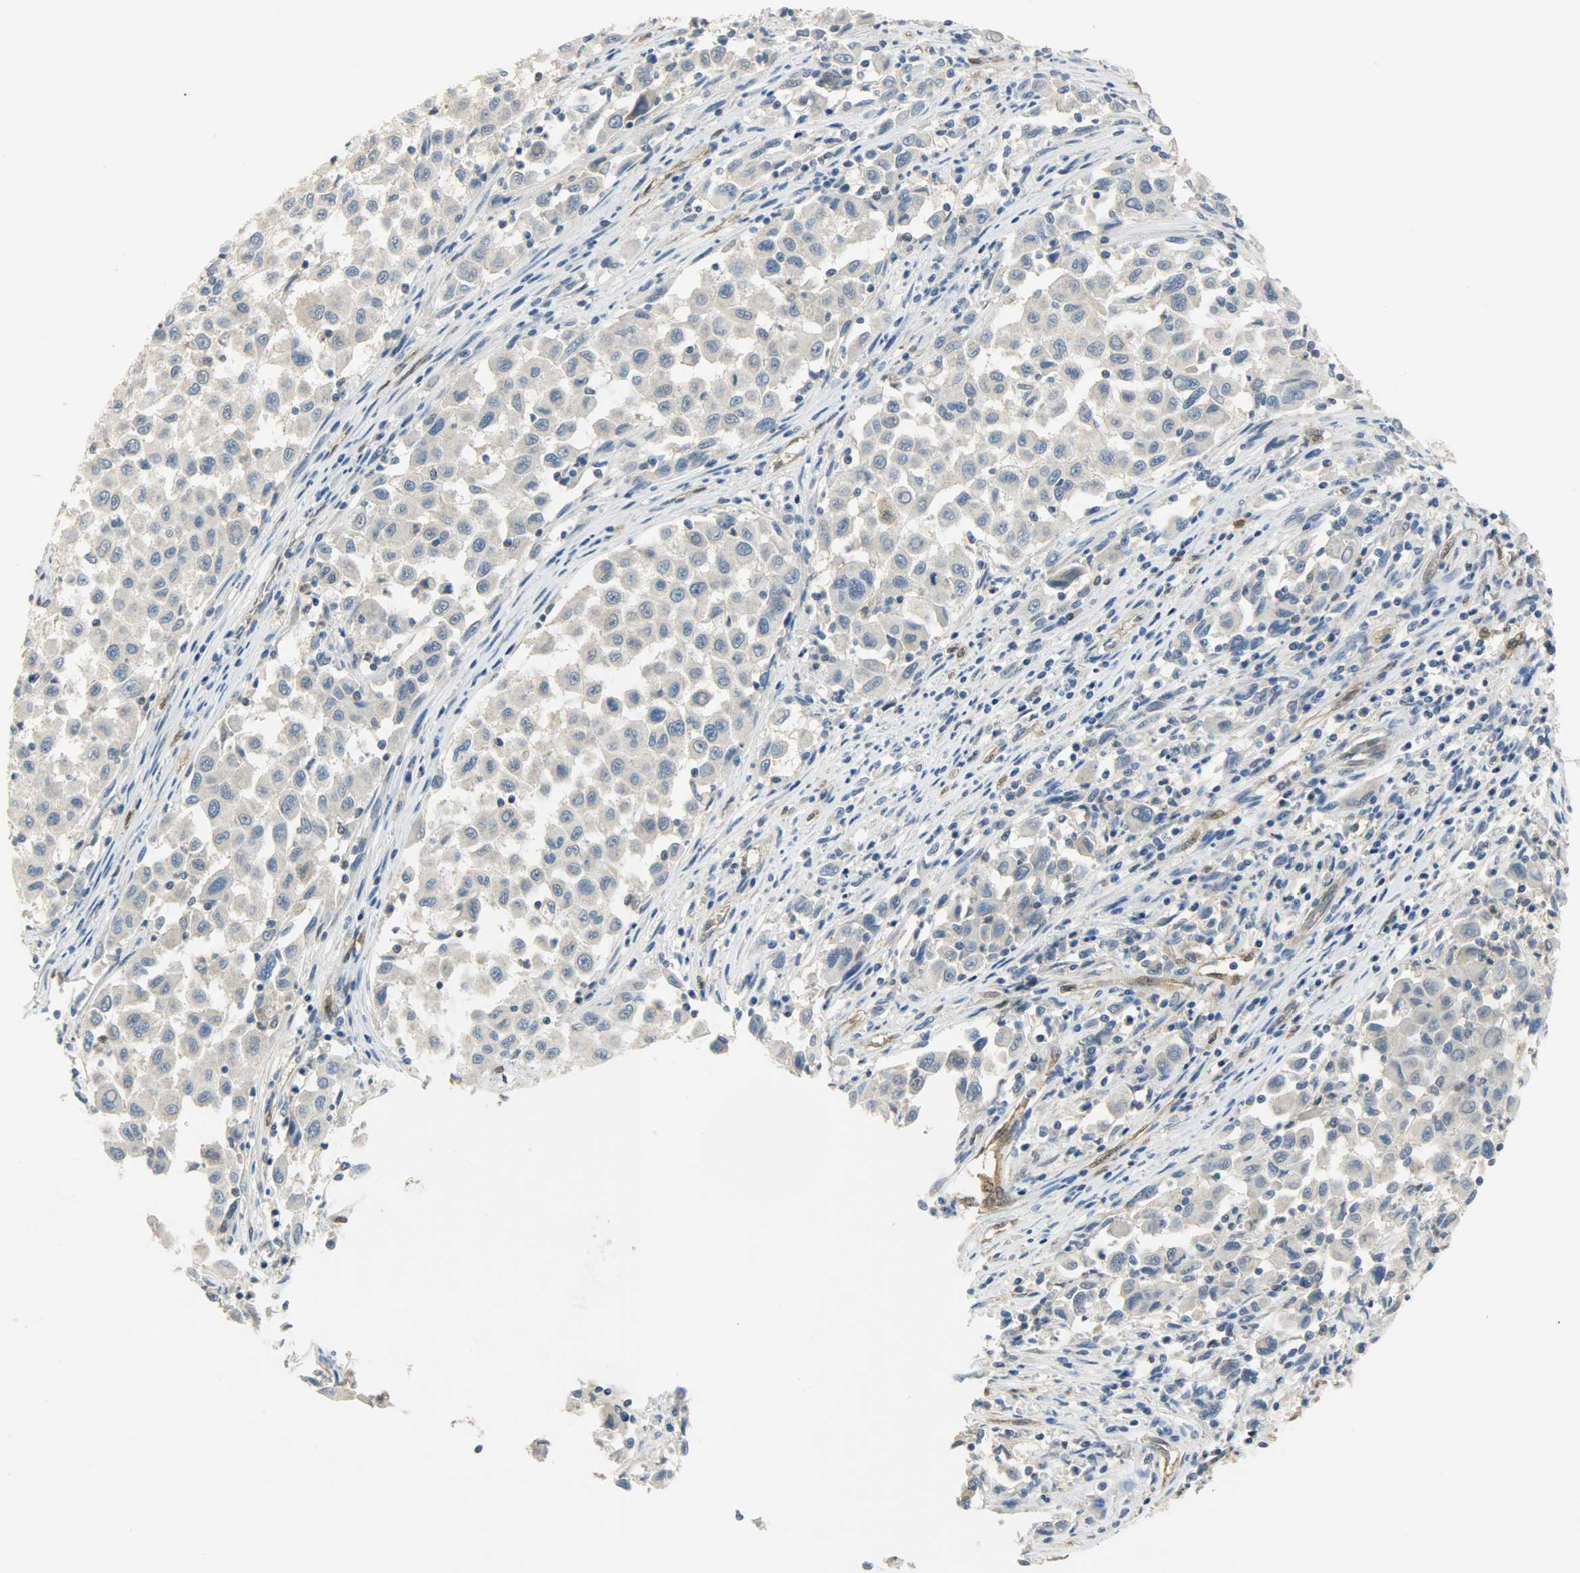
{"staining": {"intensity": "negative", "quantity": "none", "location": "none"}, "tissue": "melanoma", "cell_type": "Tumor cells", "image_type": "cancer", "snomed": [{"axis": "morphology", "description": "Malignant melanoma, Metastatic site"}, {"axis": "topography", "description": "Lymph node"}], "caption": "Immunohistochemical staining of human melanoma shows no significant expression in tumor cells.", "gene": "FKBP1A", "patient": {"sex": "male", "age": 61}}